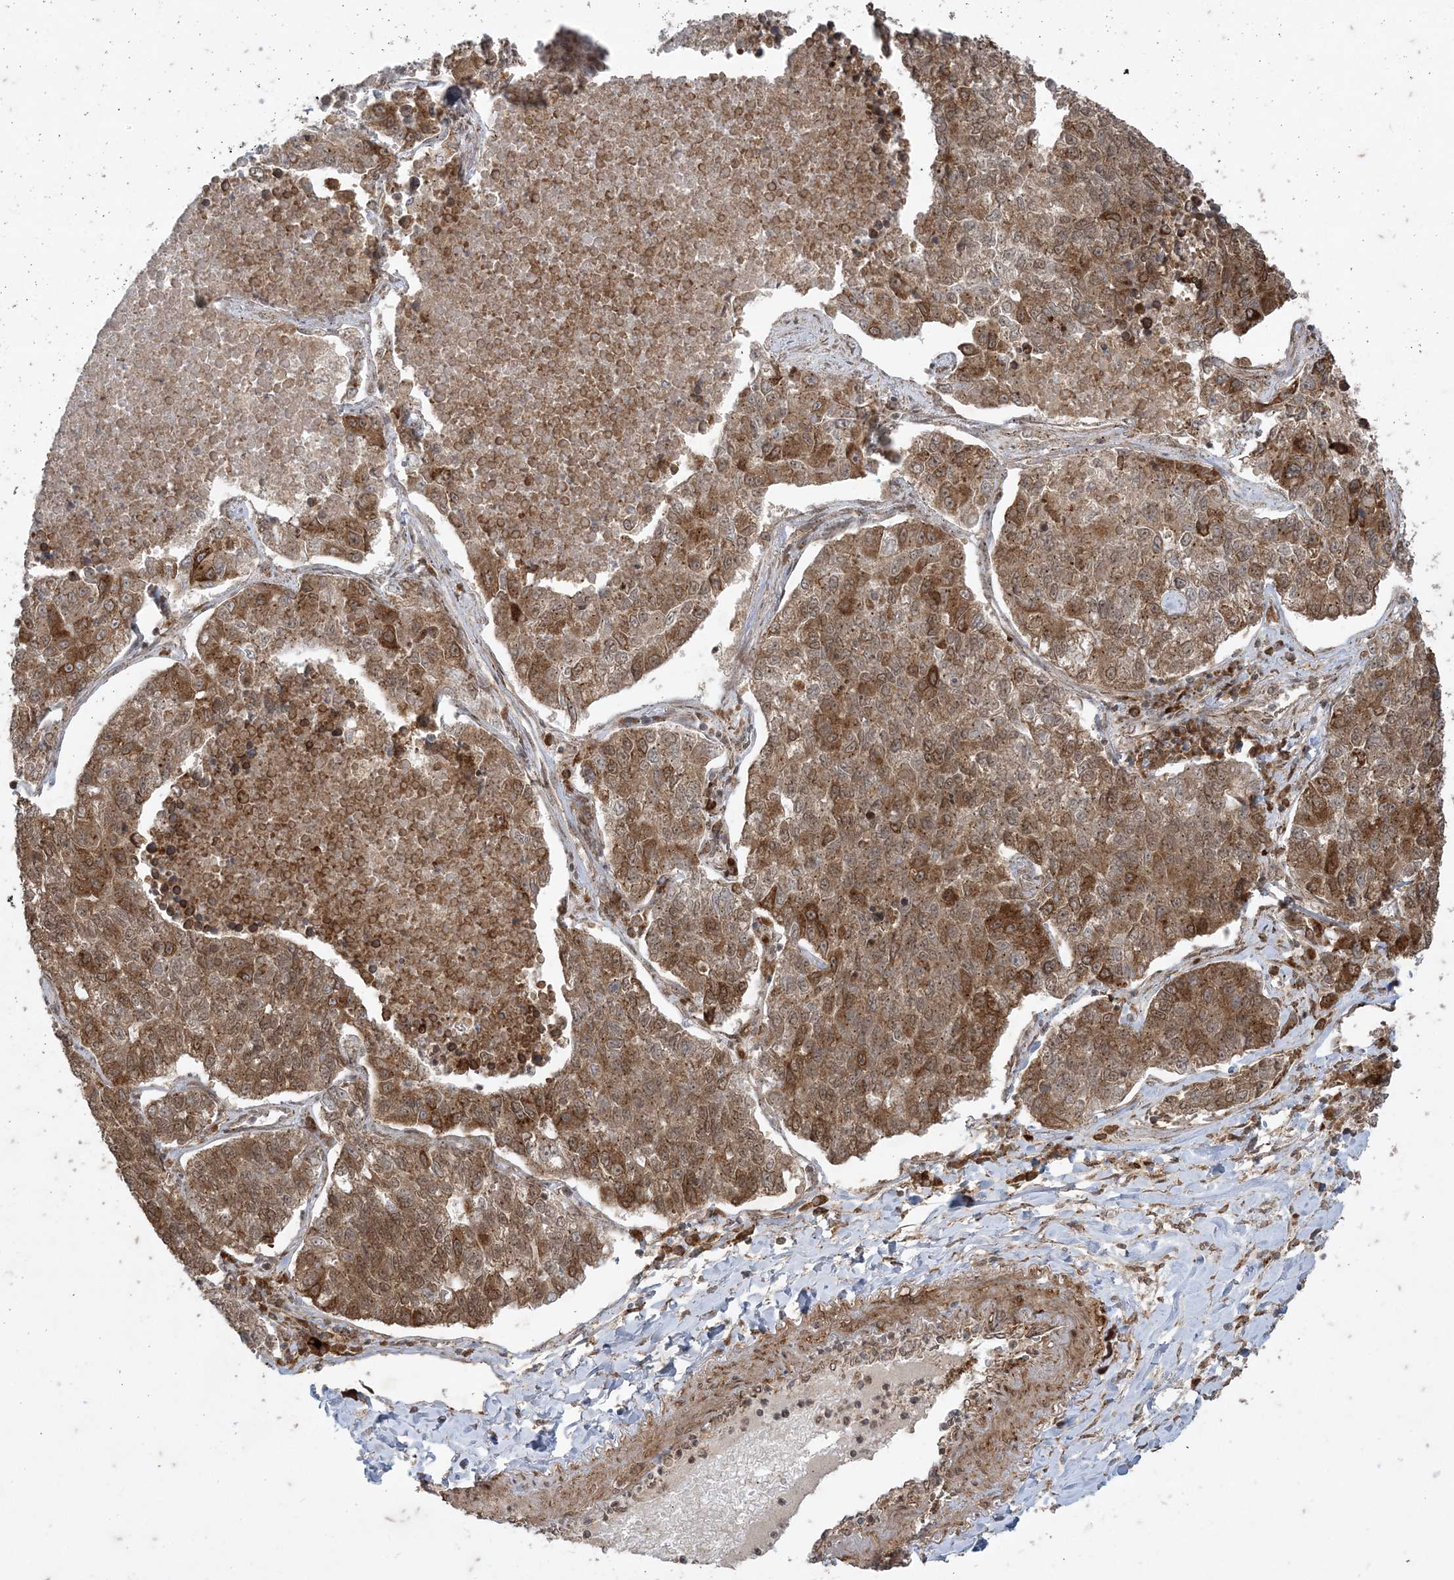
{"staining": {"intensity": "moderate", "quantity": ">75%", "location": "cytoplasmic/membranous"}, "tissue": "lung cancer", "cell_type": "Tumor cells", "image_type": "cancer", "snomed": [{"axis": "morphology", "description": "Adenocarcinoma, NOS"}, {"axis": "topography", "description": "Lung"}], "caption": "Lung cancer stained with DAB (3,3'-diaminobenzidine) immunohistochemistry (IHC) displays medium levels of moderate cytoplasmic/membranous positivity in approximately >75% of tumor cells.", "gene": "RRAS", "patient": {"sex": "male", "age": 49}}